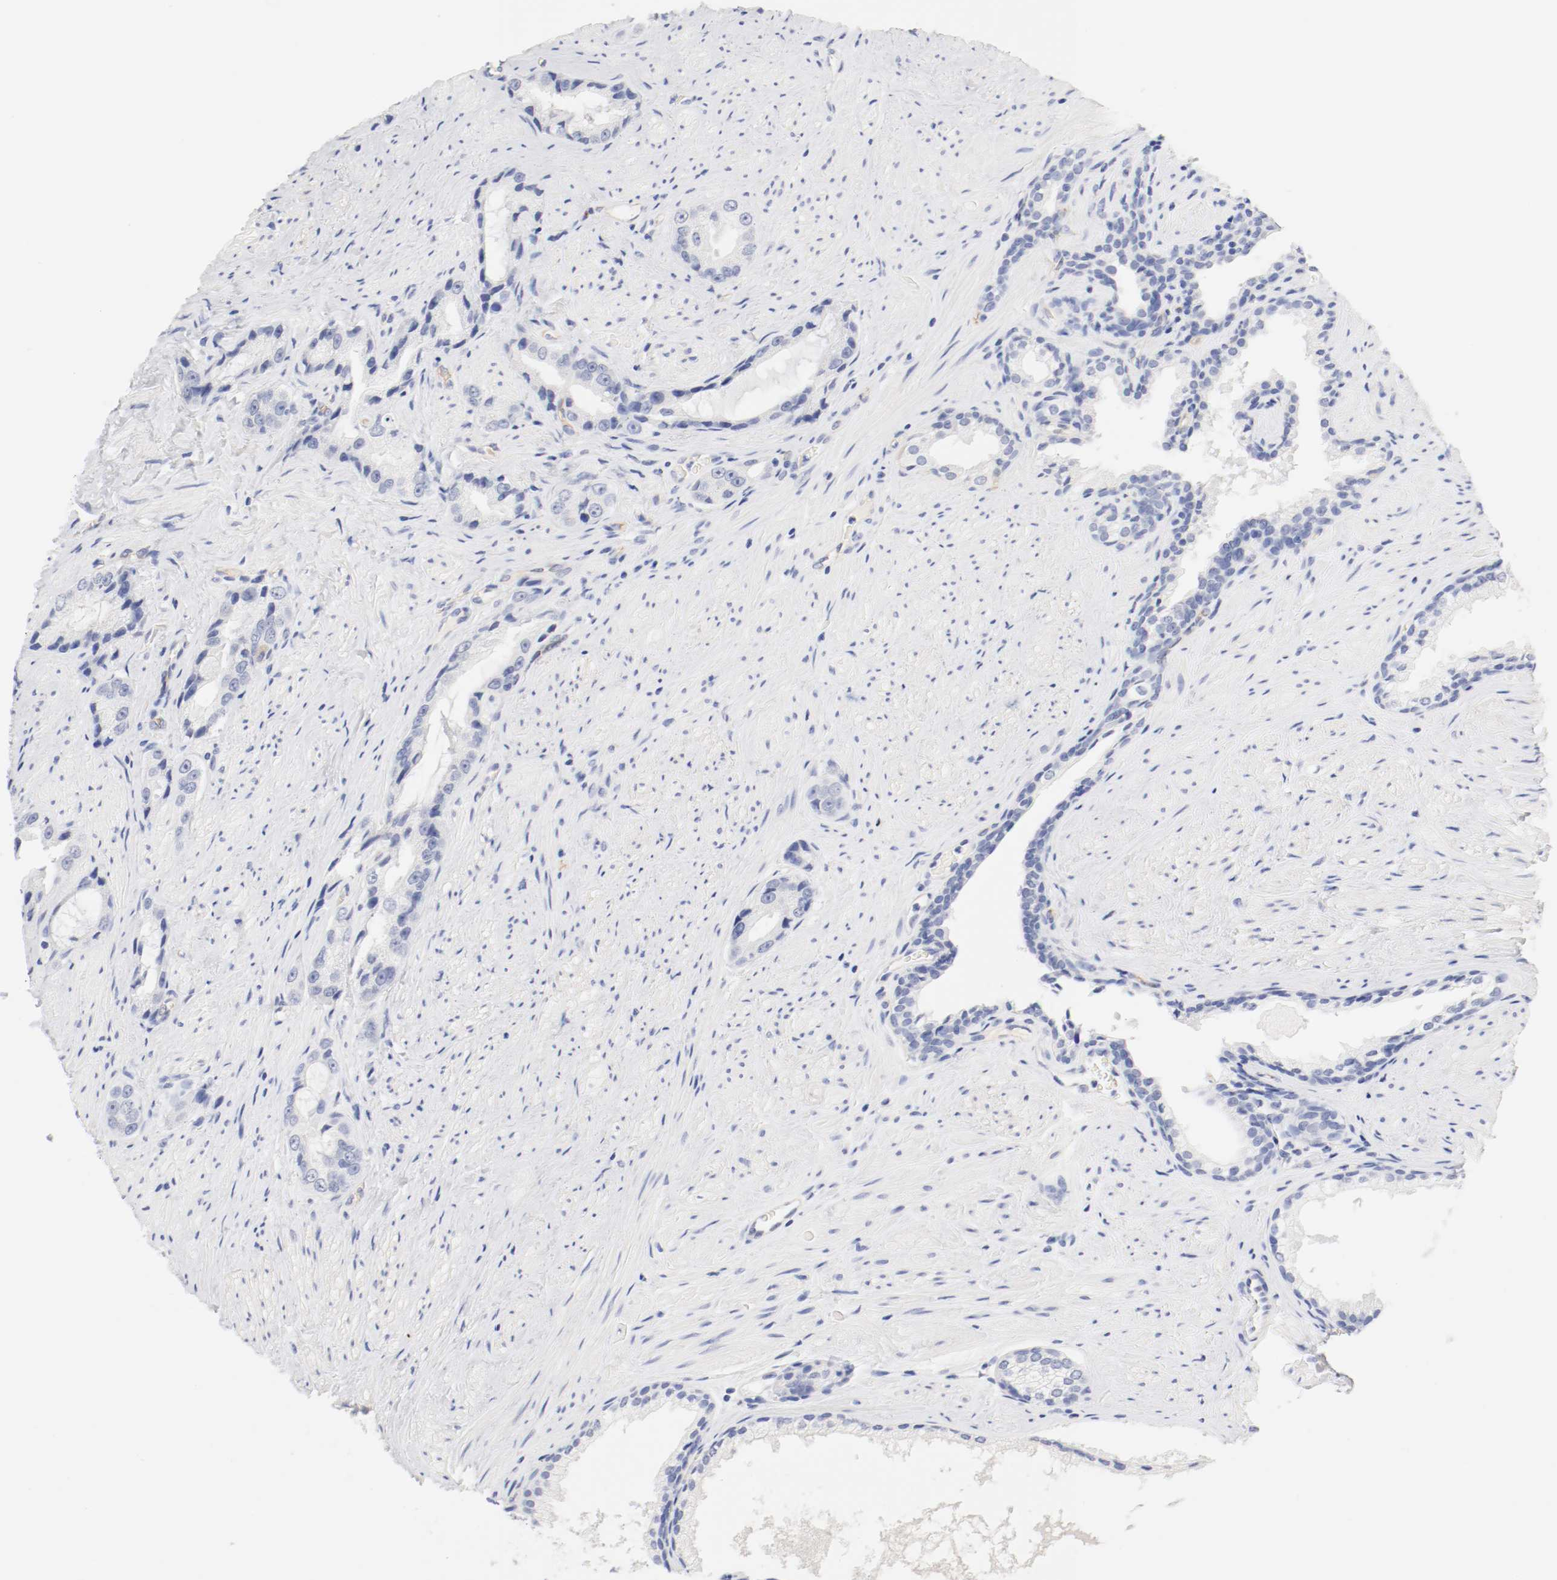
{"staining": {"intensity": "negative", "quantity": "none", "location": "none"}, "tissue": "prostate cancer", "cell_type": "Tumor cells", "image_type": "cancer", "snomed": [{"axis": "morphology", "description": "Adenocarcinoma, Medium grade"}, {"axis": "topography", "description": "Prostate"}], "caption": "Prostate cancer (medium-grade adenocarcinoma) was stained to show a protein in brown. There is no significant expression in tumor cells.", "gene": "HOMER1", "patient": {"sex": "male", "age": 60}}